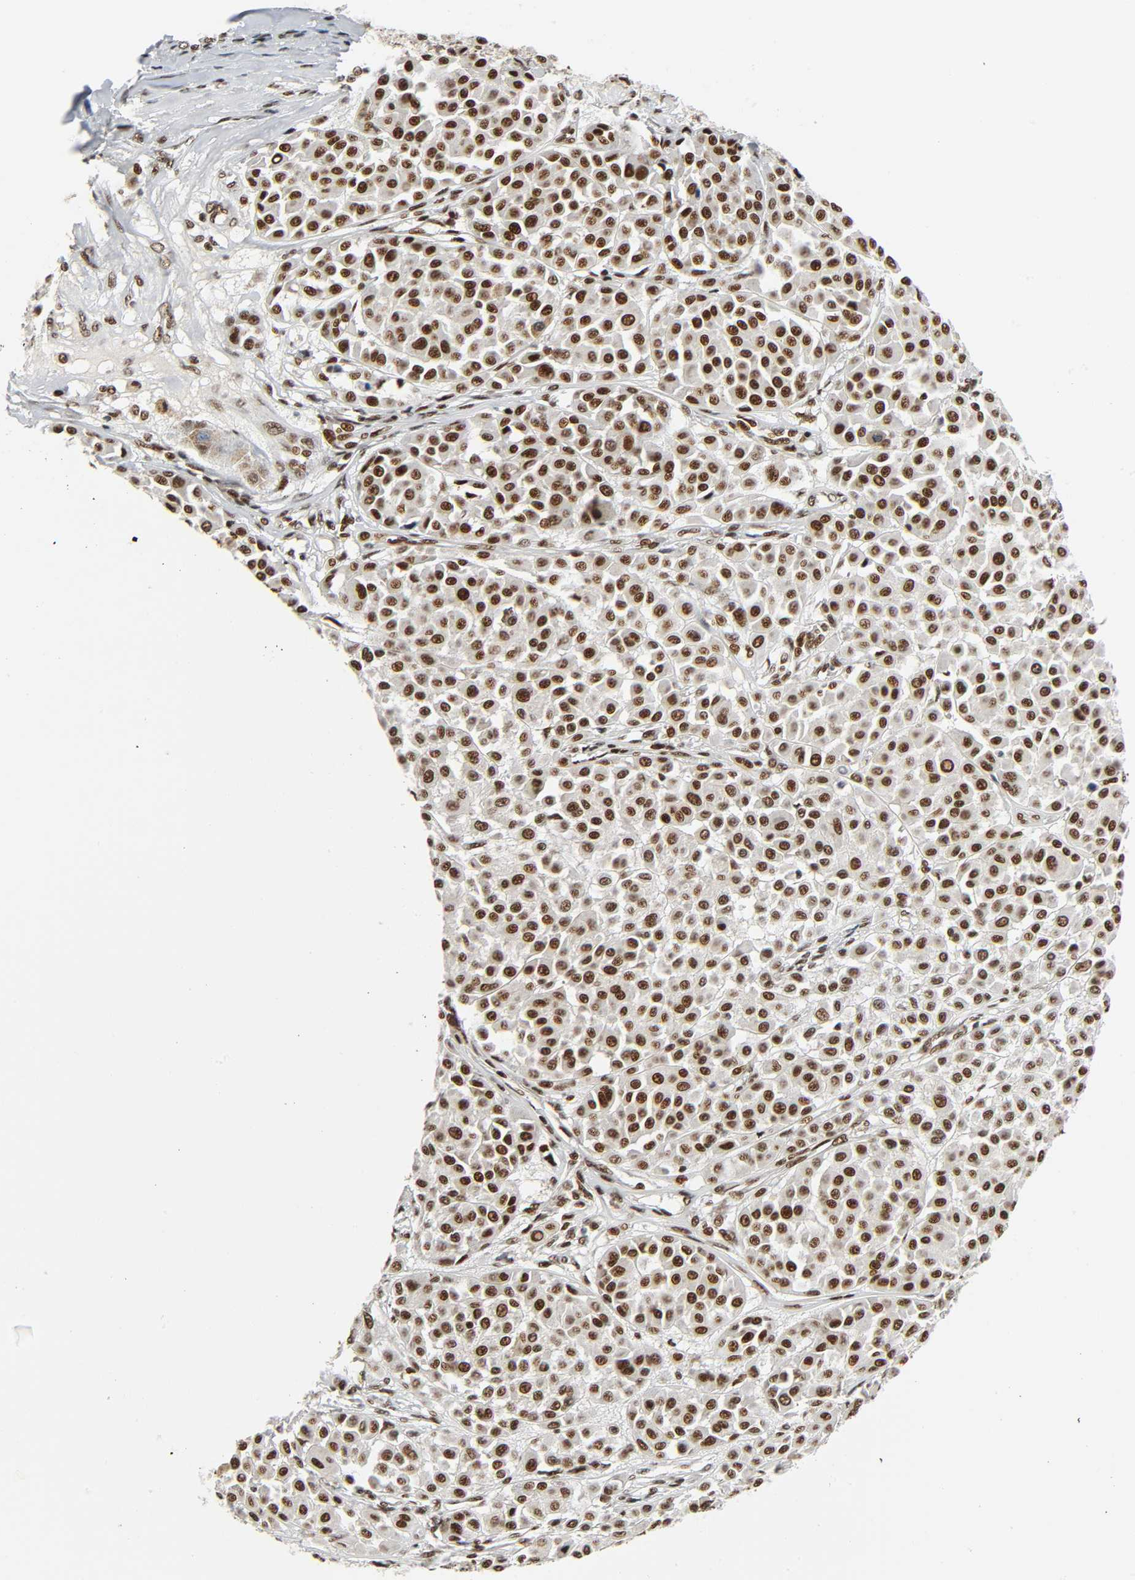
{"staining": {"intensity": "strong", "quantity": ">75%", "location": "nuclear"}, "tissue": "melanoma", "cell_type": "Tumor cells", "image_type": "cancer", "snomed": [{"axis": "morphology", "description": "Malignant melanoma, Metastatic site"}, {"axis": "topography", "description": "Soft tissue"}], "caption": "Malignant melanoma (metastatic site) stained for a protein (brown) exhibits strong nuclear positive staining in approximately >75% of tumor cells.", "gene": "CDK9", "patient": {"sex": "male", "age": 41}}